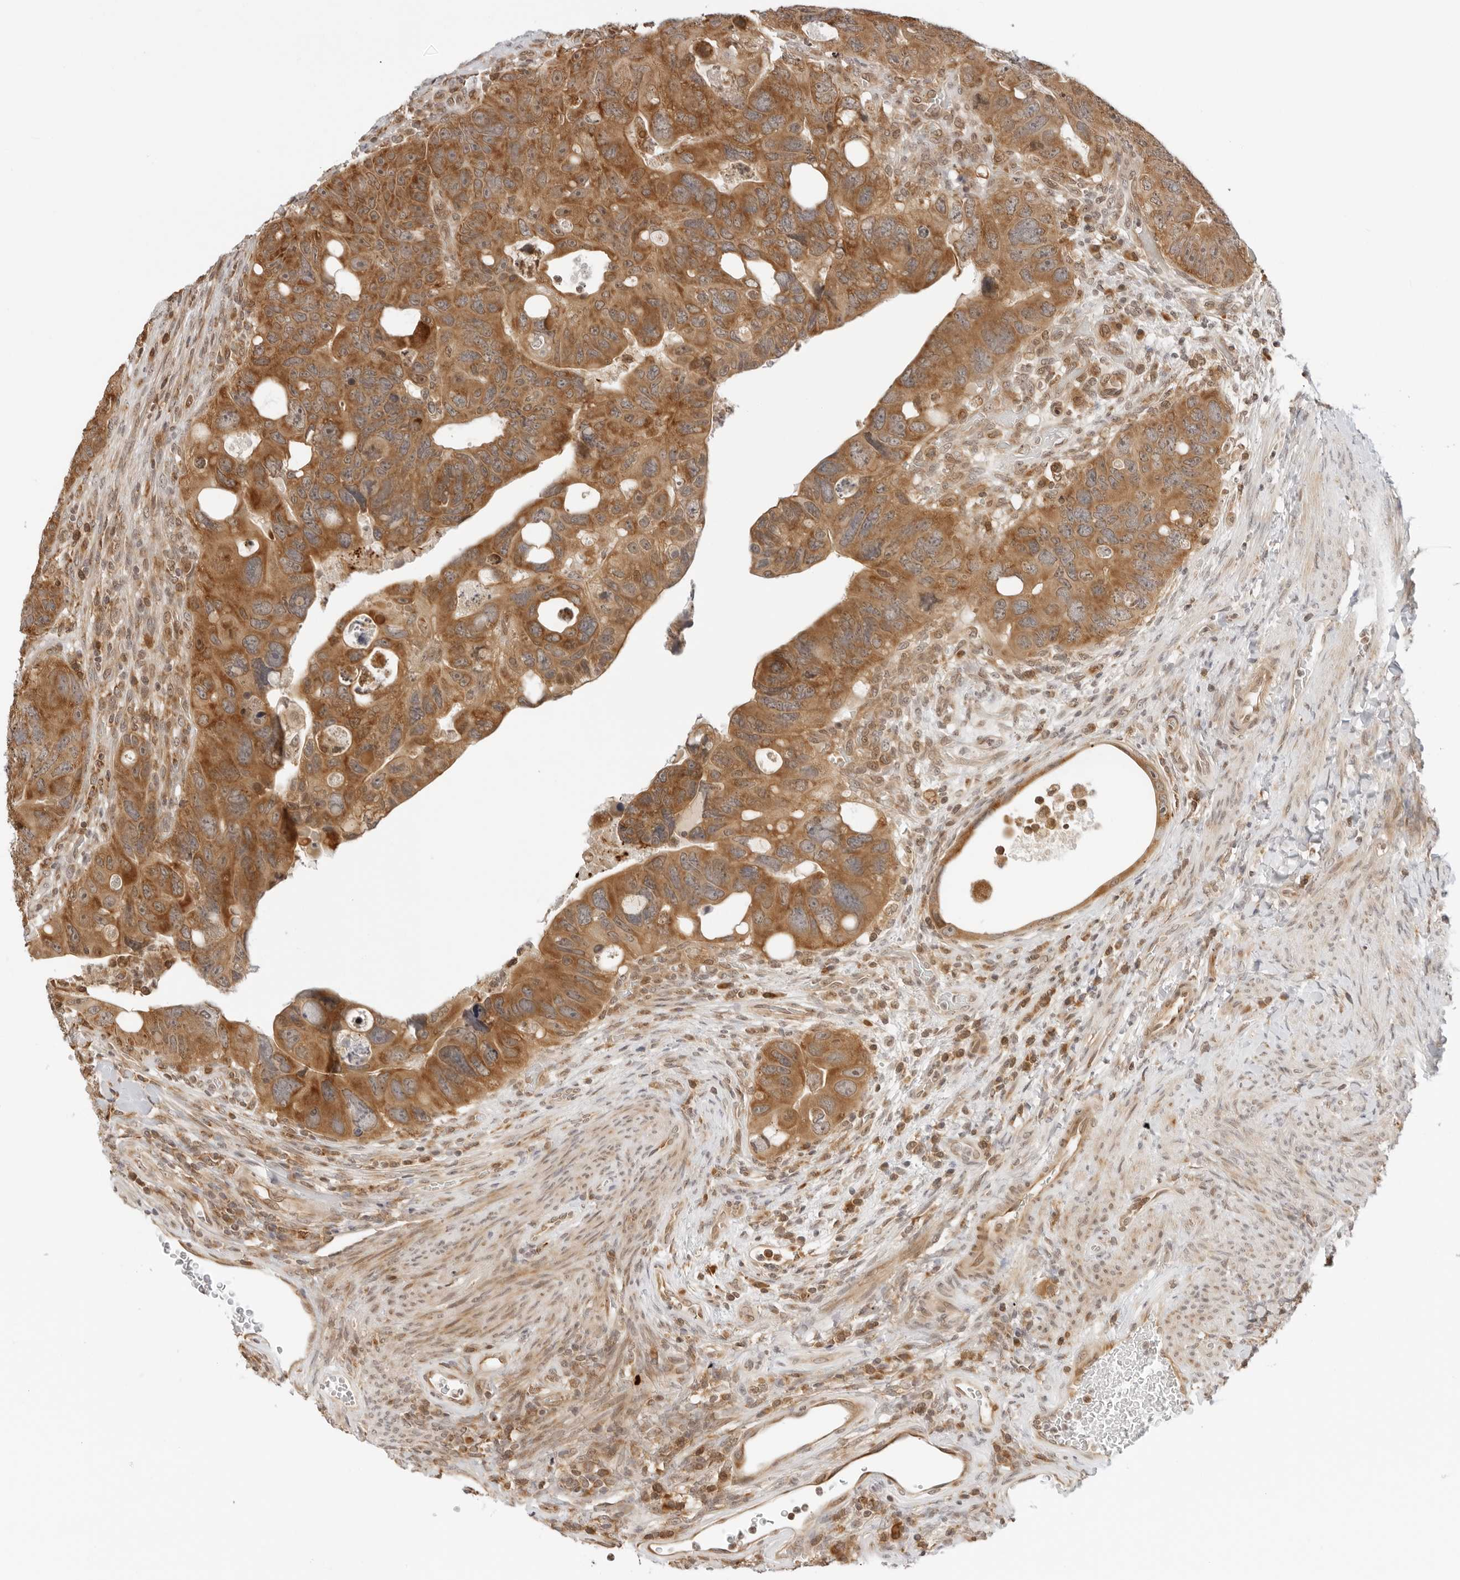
{"staining": {"intensity": "strong", "quantity": ">75%", "location": "cytoplasmic/membranous"}, "tissue": "colorectal cancer", "cell_type": "Tumor cells", "image_type": "cancer", "snomed": [{"axis": "morphology", "description": "Adenocarcinoma, NOS"}, {"axis": "topography", "description": "Rectum"}], "caption": "The histopathology image displays immunohistochemical staining of colorectal cancer. There is strong cytoplasmic/membranous expression is seen in about >75% of tumor cells.", "gene": "RC3H1", "patient": {"sex": "male", "age": 59}}